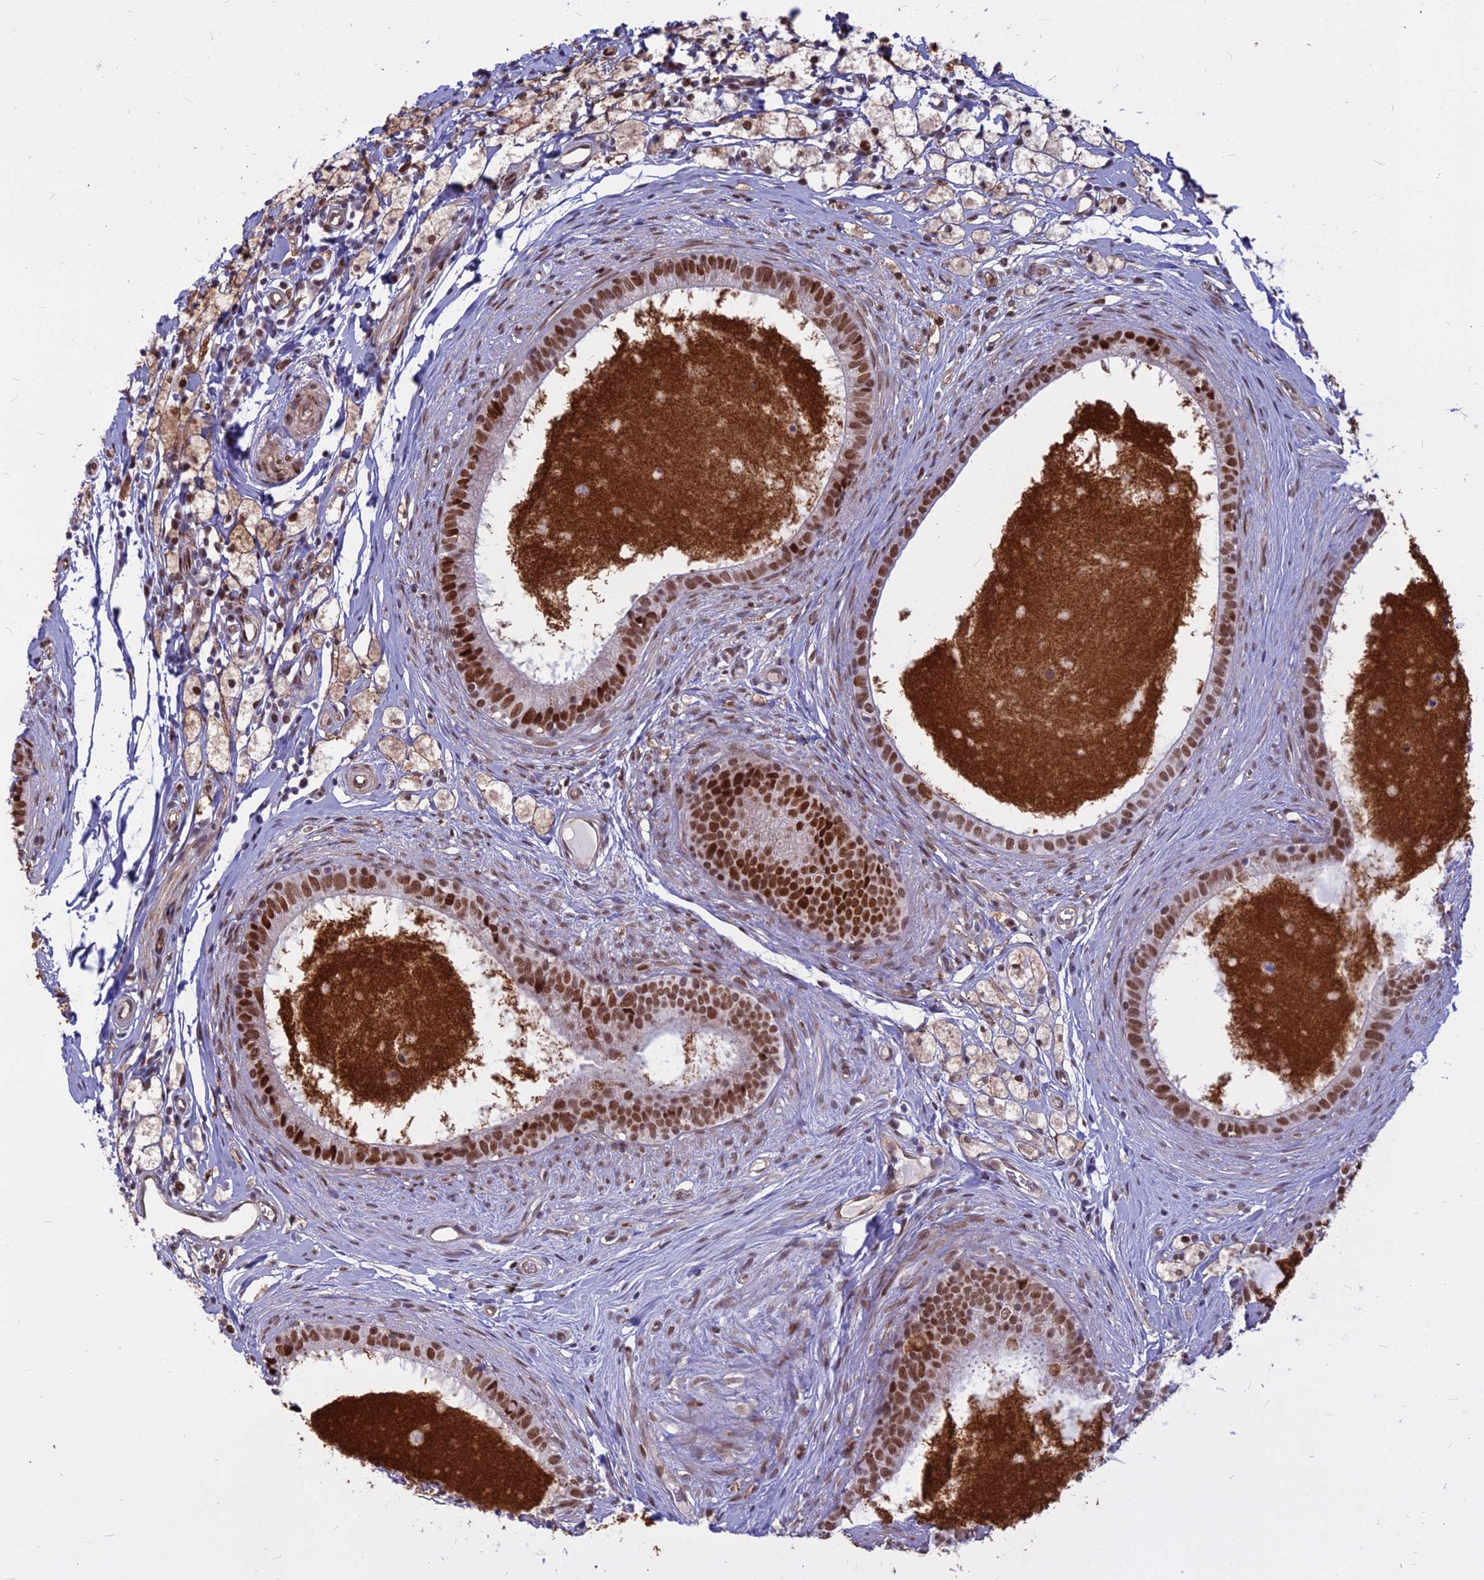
{"staining": {"intensity": "moderate", "quantity": ">75%", "location": "nuclear"}, "tissue": "epididymis", "cell_type": "Glandular cells", "image_type": "normal", "snomed": [{"axis": "morphology", "description": "Normal tissue, NOS"}, {"axis": "topography", "description": "Epididymis"}], "caption": "Brown immunohistochemical staining in unremarkable epididymis demonstrates moderate nuclear expression in about >75% of glandular cells. (IHC, brightfield microscopy, high magnification).", "gene": "ALG10B", "patient": {"sex": "male", "age": 80}}